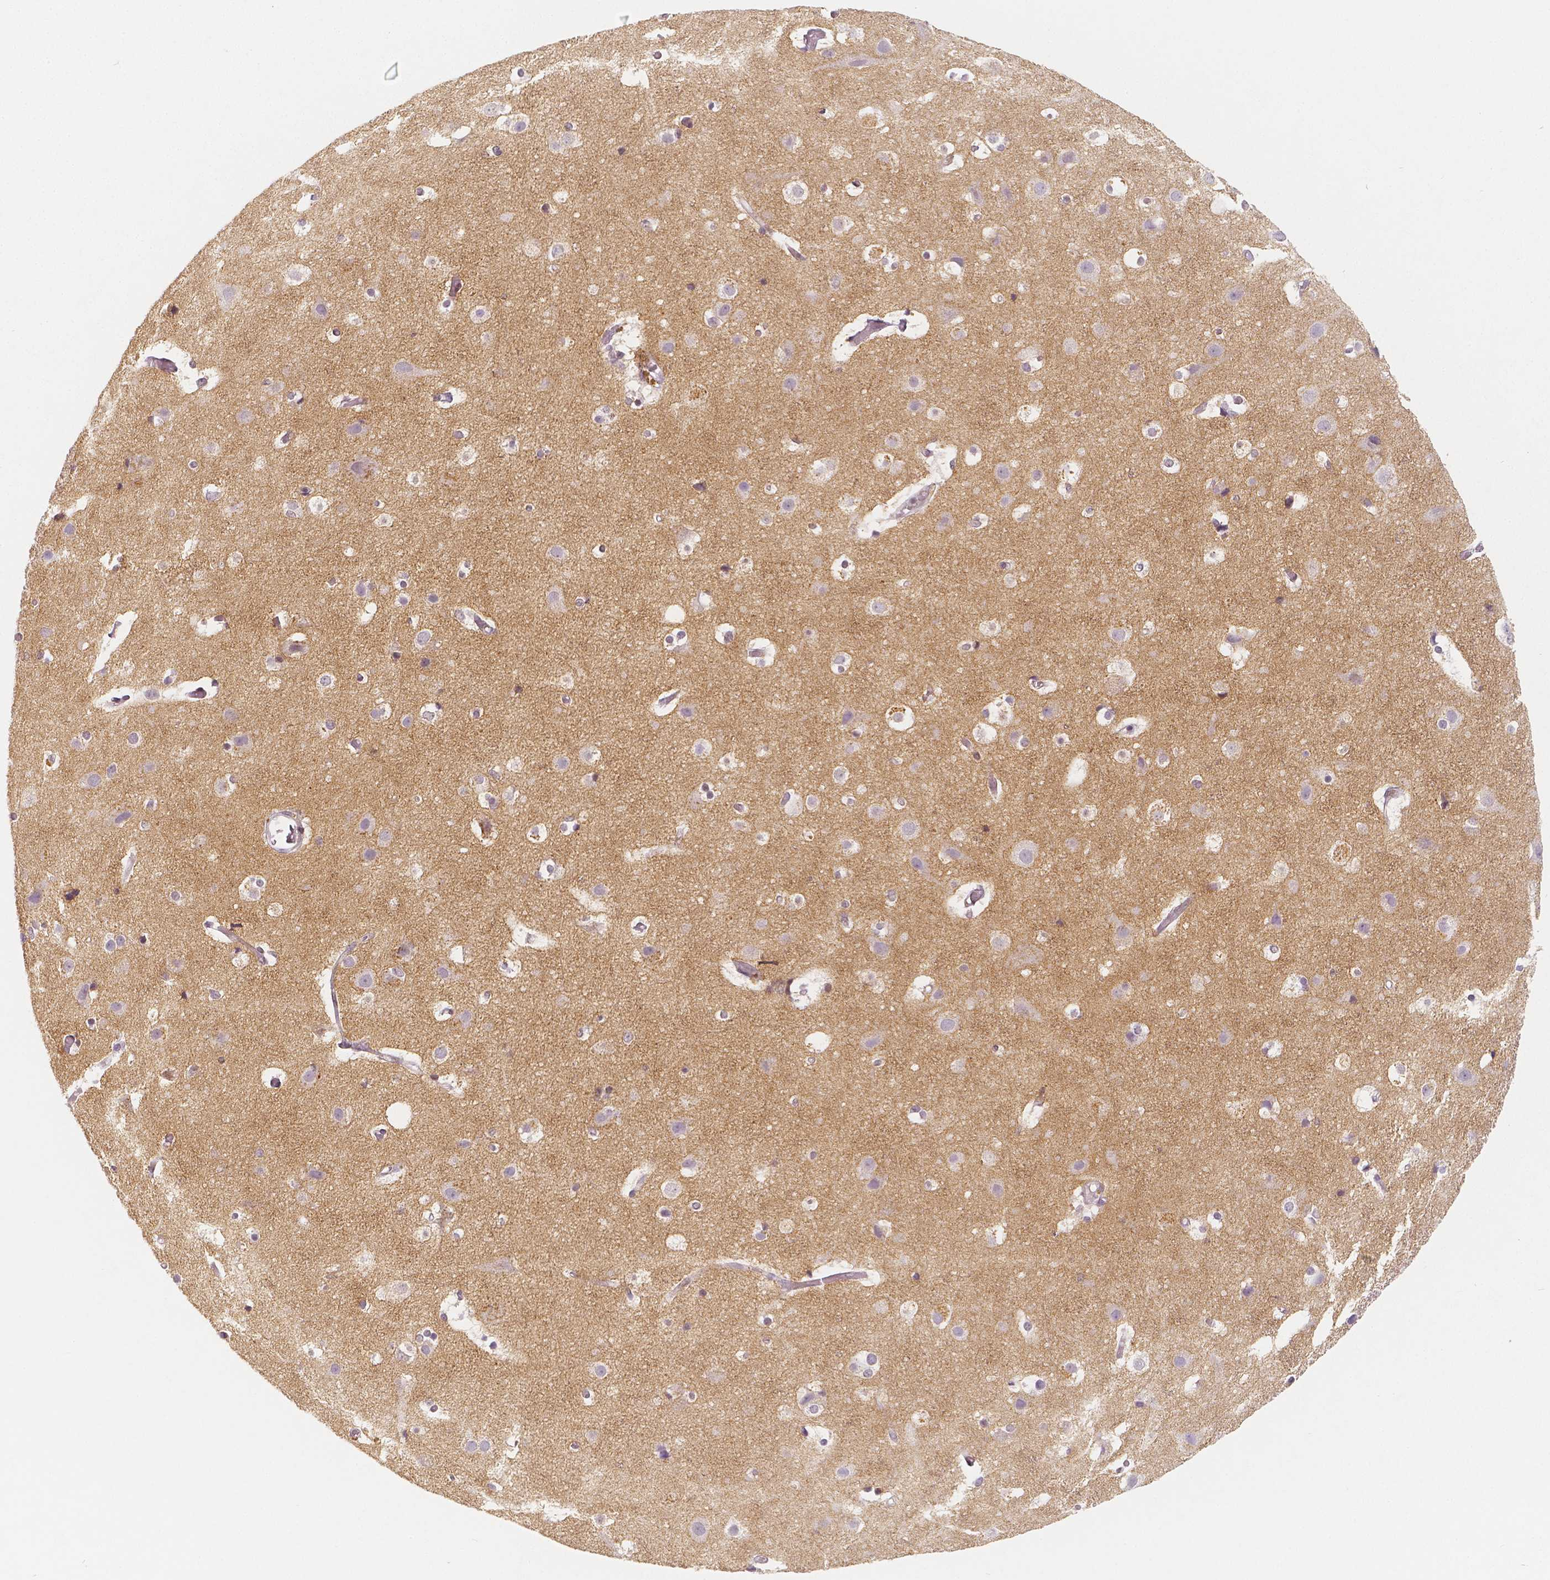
{"staining": {"intensity": "negative", "quantity": "none", "location": "none"}, "tissue": "cerebral cortex", "cell_type": "Endothelial cells", "image_type": "normal", "snomed": [{"axis": "morphology", "description": "Normal tissue, NOS"}, {"axis": "topography", "description": "Cerebral cortex"}], "caption": "This is an immunohistochemistry image of normal cerebral cortex. There is no staining in endothelial cells.", "gene": "THY1", "patient": {"sex": "female", "age": 52}}